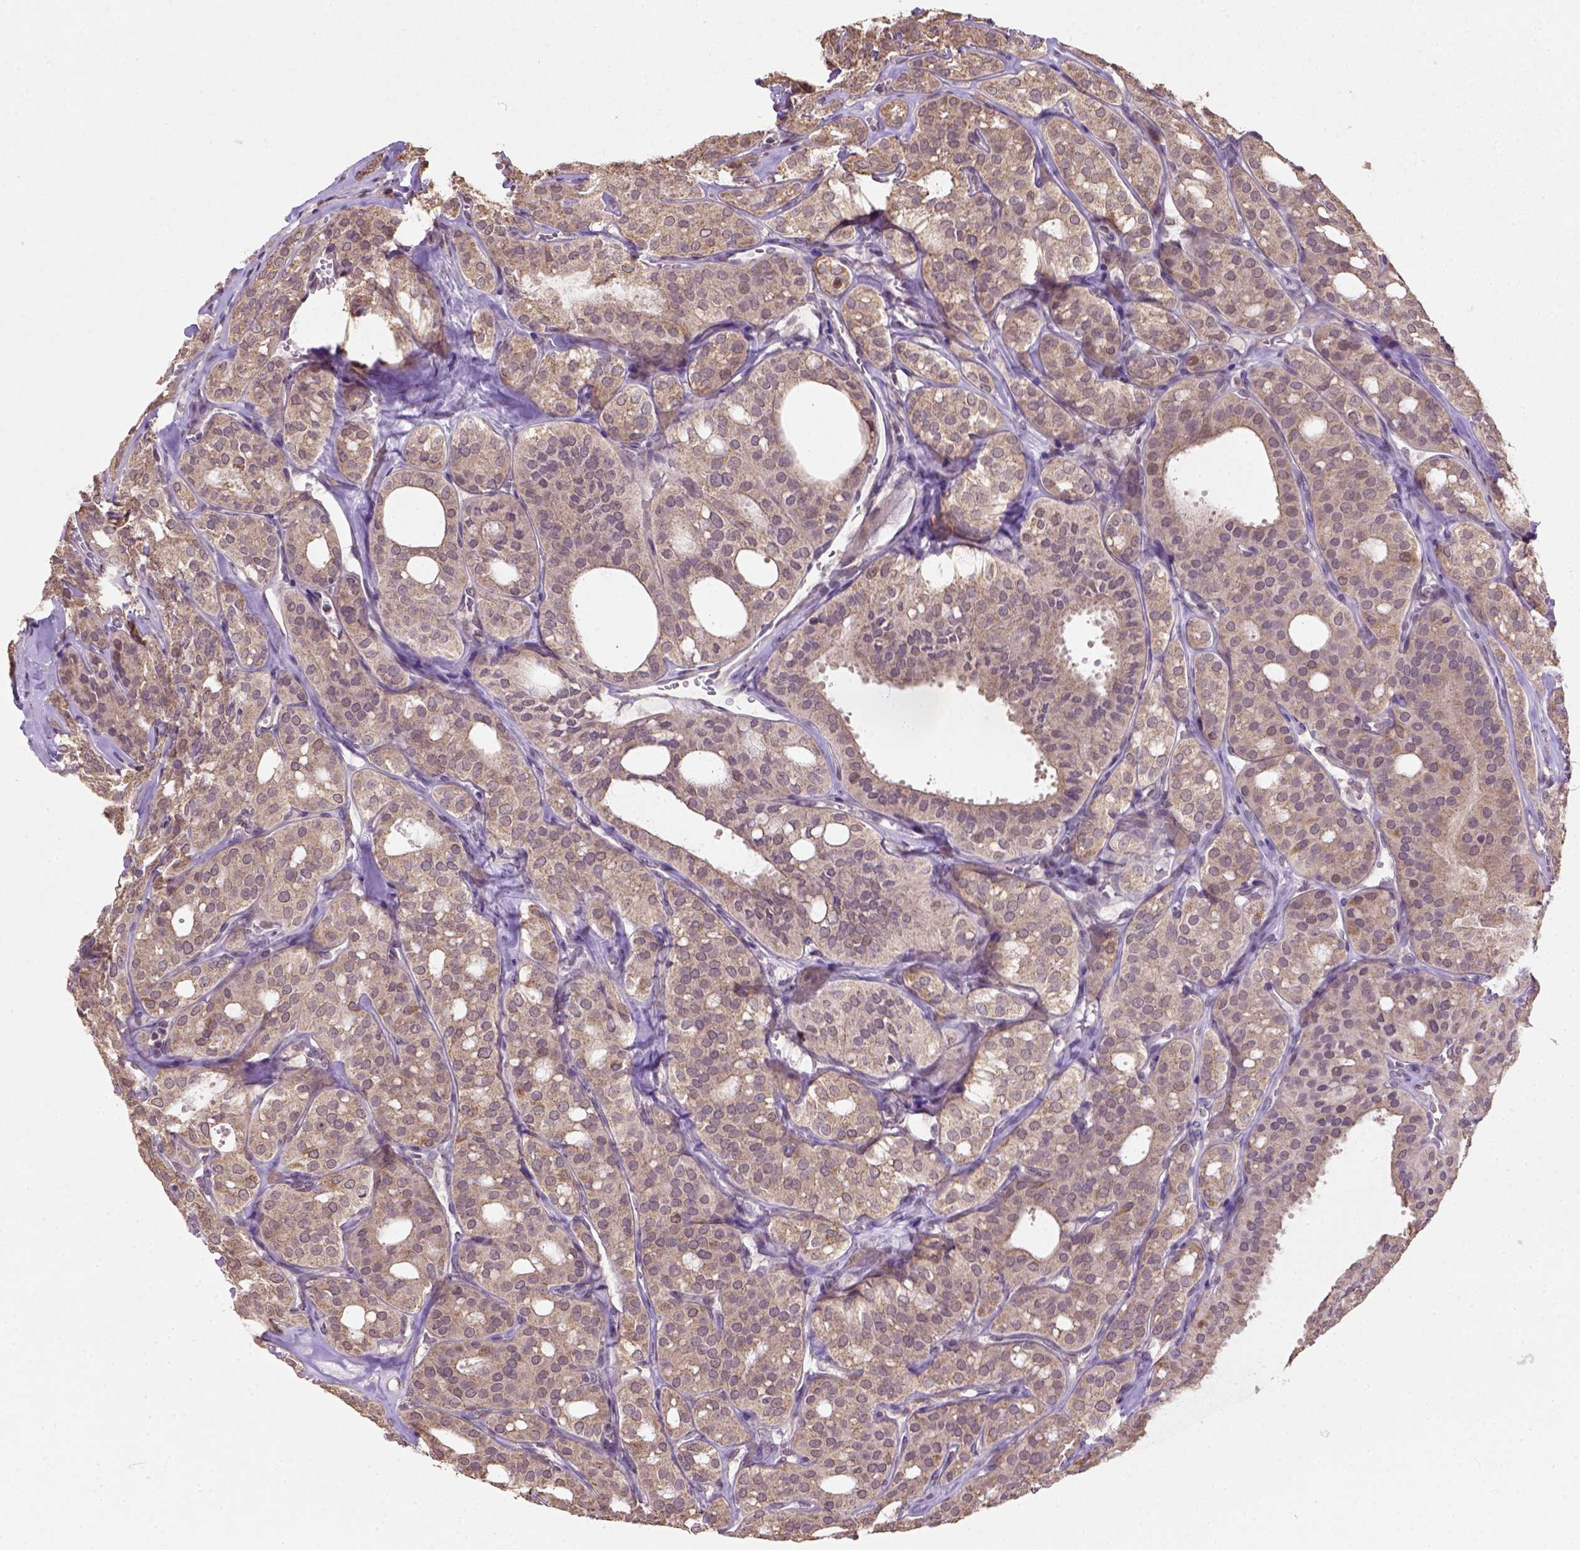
{"staining": {"intensity": "moderate", "quantity": ">75%", "location": "cytoplasmic/membranous"}, "tissue": "thyroid cancer", "cell_type": "Tumor cells", "image_type": "cancer", "snomed": [{"axis": "morphology", "description": "Follicular adenoma carcinoma, NOS"}, {"axis": "topography", "description": "Thyroid gland"}], "caption": "This histopathology image shows immunohistochemistry (IHC) staining of thyroid cancer, with medium moderate cytoplasmic/membranous staining in about >75% of tumor cells.", "gene": "NUDT10", "patient": {"sex": "male", "age": 75}}